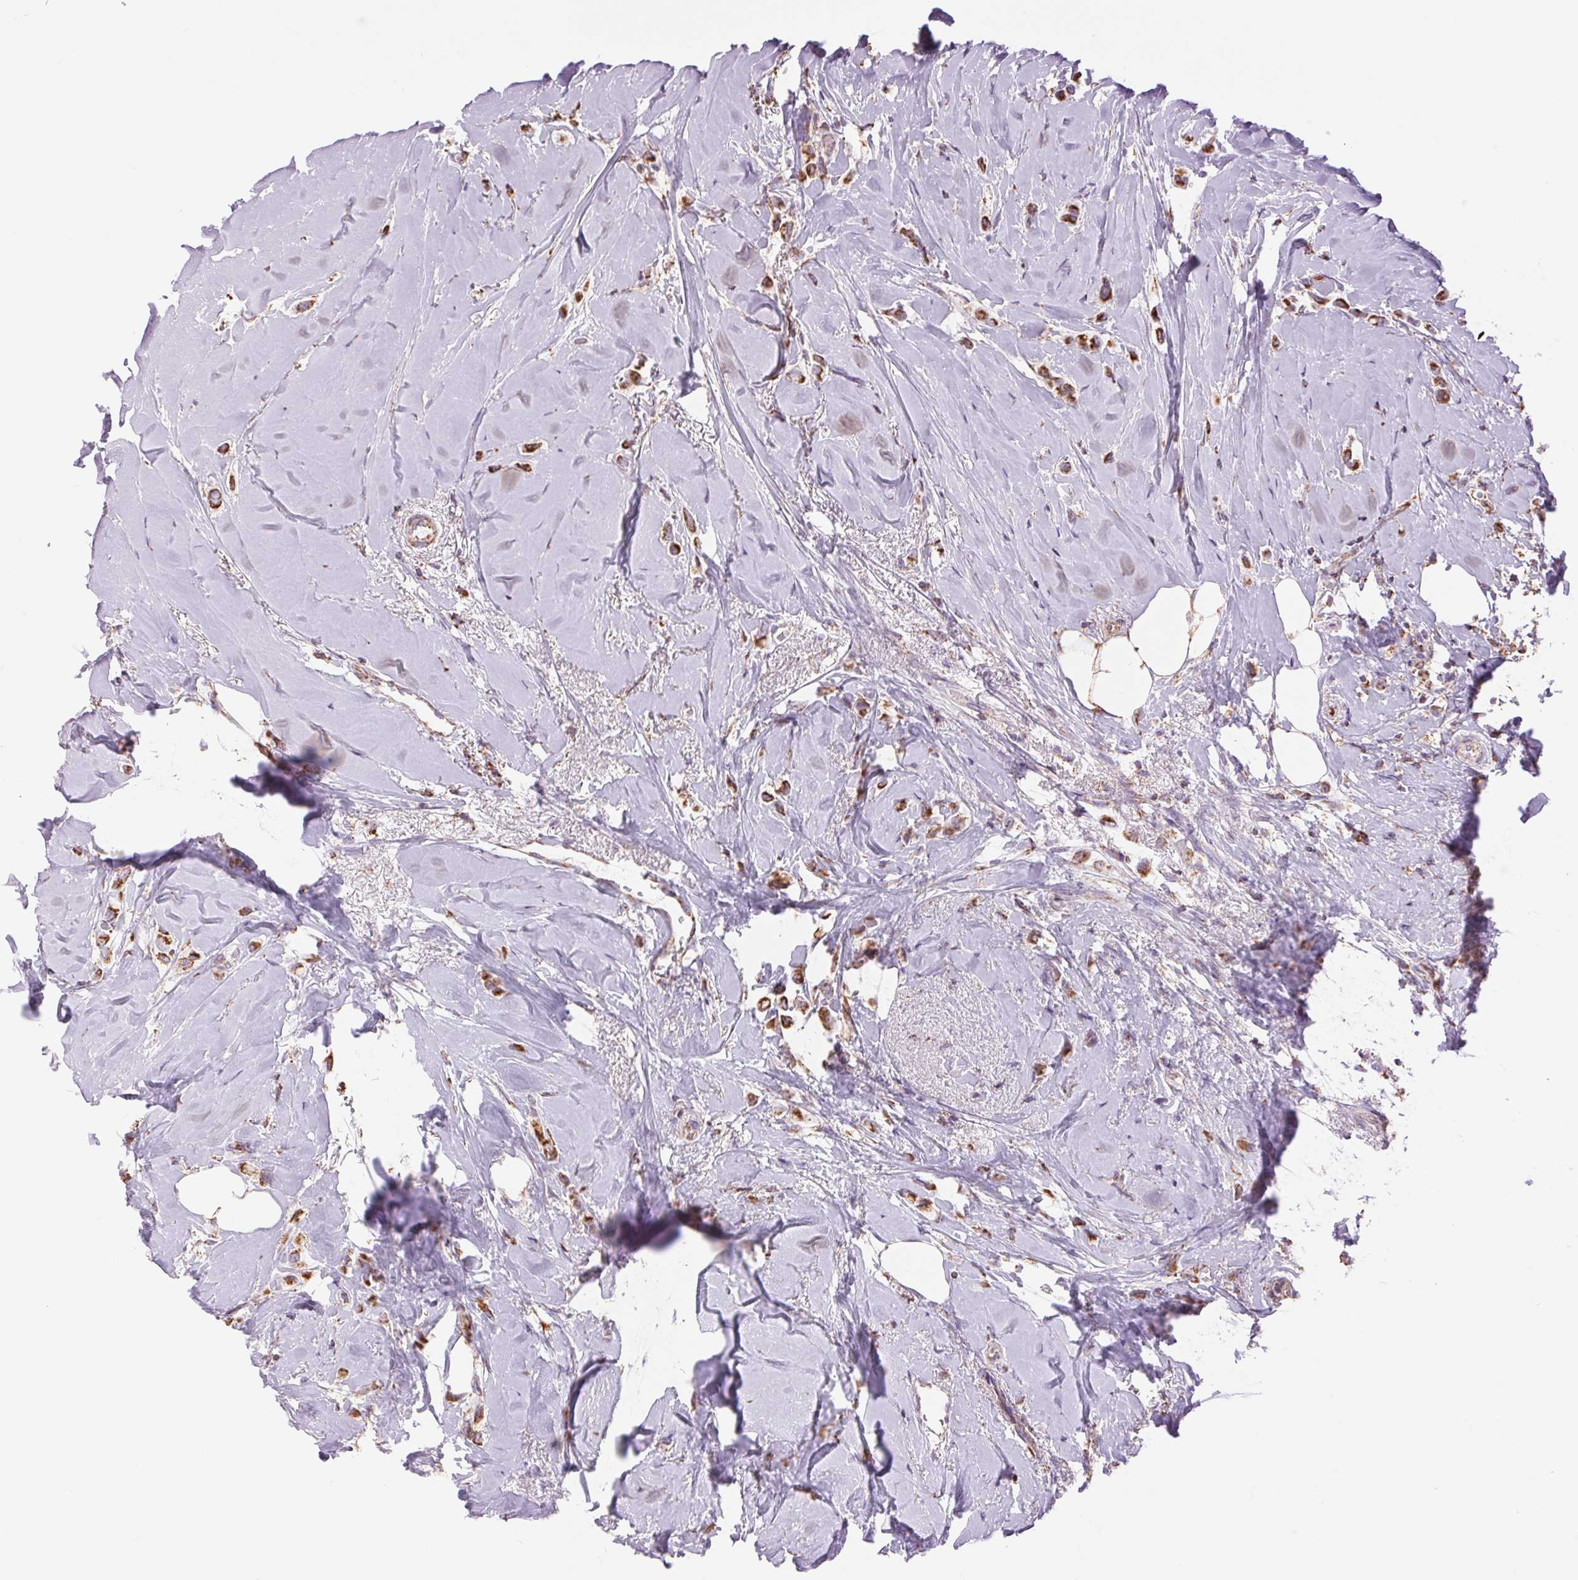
{"staining": {"intensity": "strong", "quantity": ">75%", "location": "cytoplasmic/membranous"}, "tissue": "breast cancer", "cell_type": "Tumor cells", "image_type": "cancer", "snomed": [{"axis": "morphology", "description": "Lobular carcinoma"}, {"axis": "topography", "description": "Breast"}], "caption": "Protein staining of breast cancer tissue demonstrates strong cytoplasmic/membranous positivity in about >75% of tumor cells.", "gene": "ATP5PB", "patient": {"sex": "female", "age": 66}}